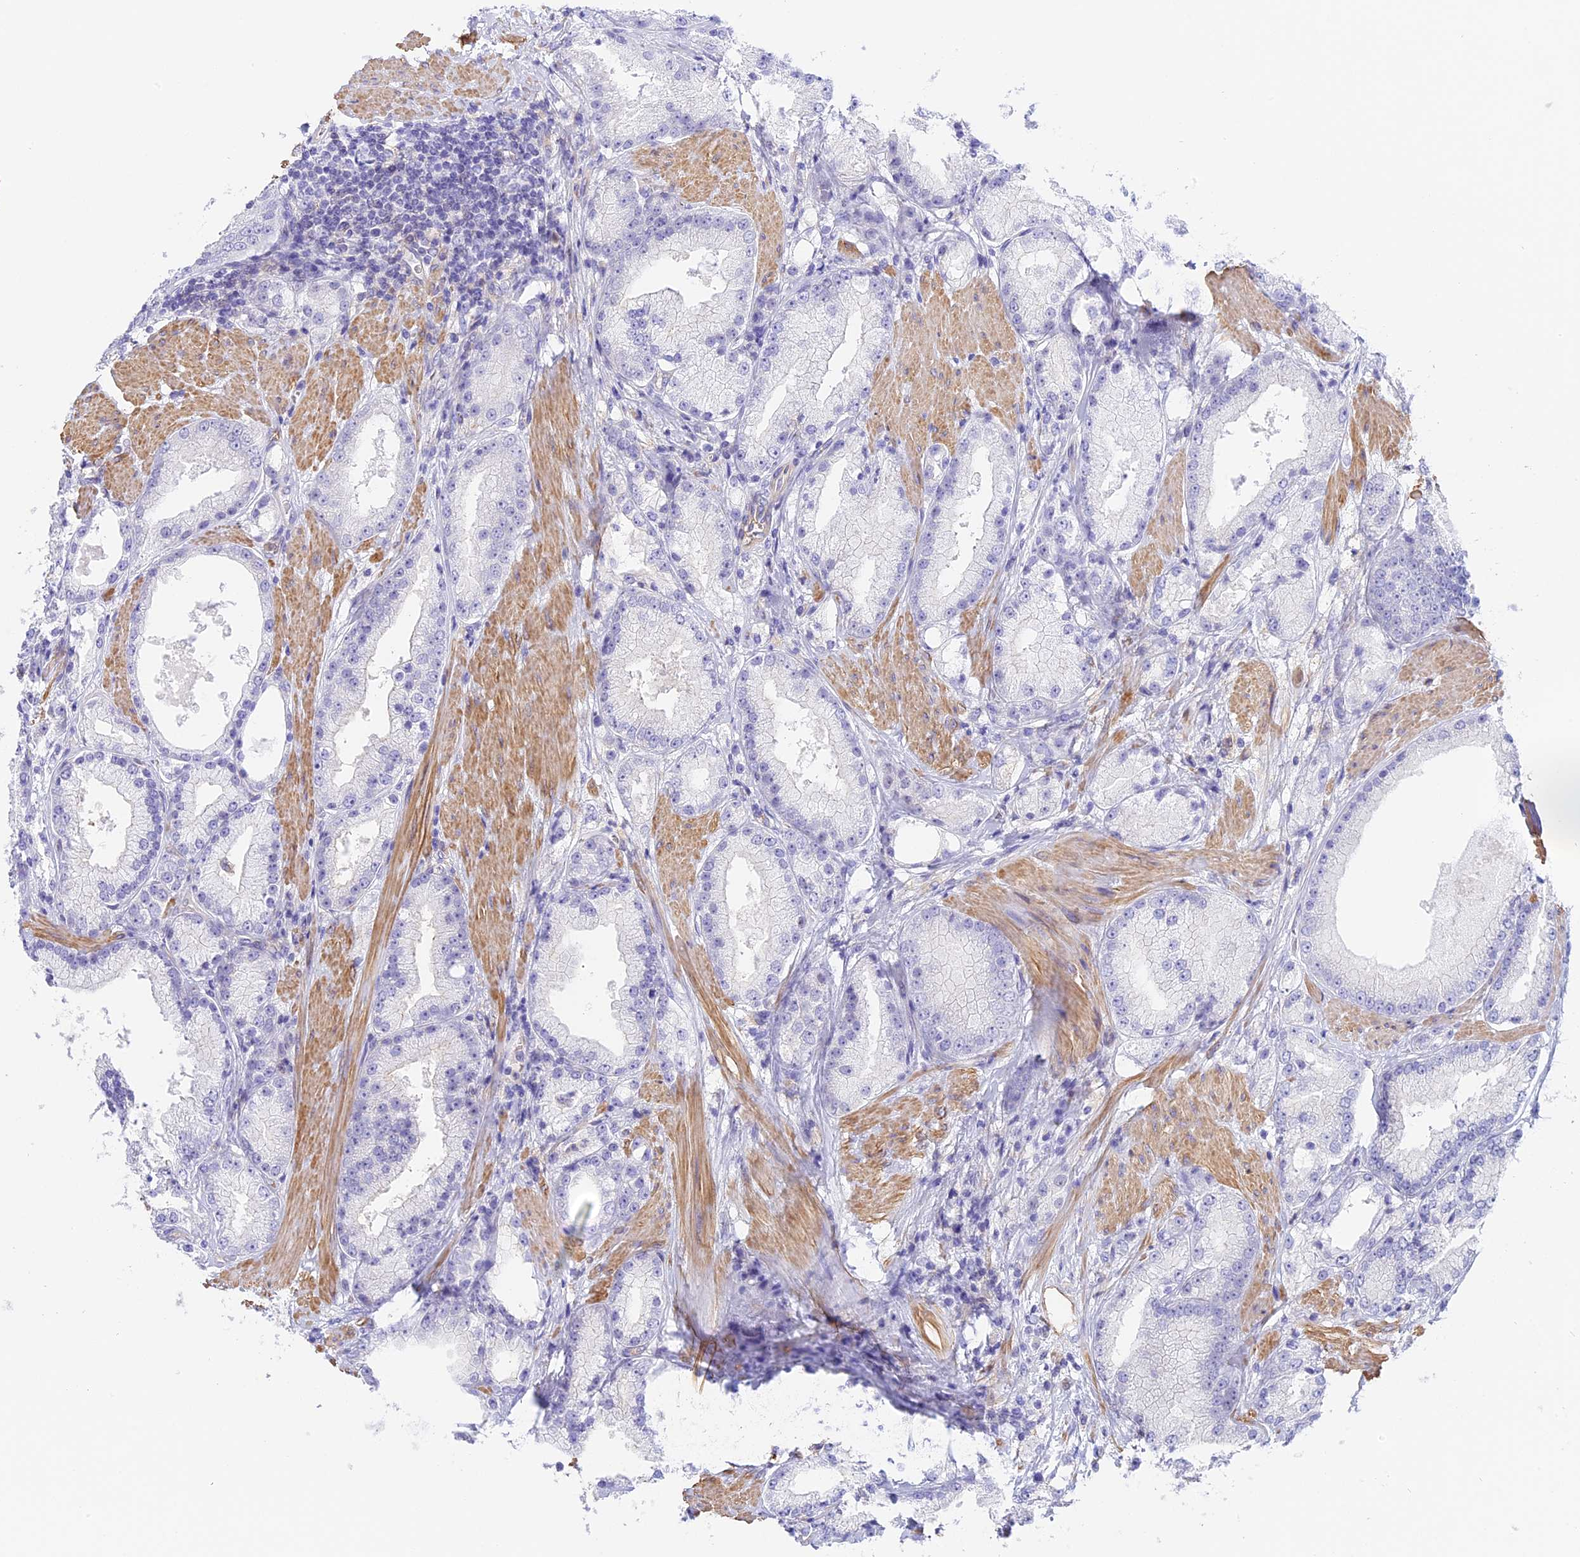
{"staining": {"intensity": "negative", "quantity": "none", "location": "none"}, "tissue": "prostate cancer", "cell_type": "Tumor cells", "image_type": "cancer", "snomed": [{"axis": "morphology", "description": "Adenocarcinoma, Low grade"}, {"axis": "topography", "description": "Prostate"}], "caption": "Micrograph shows no significant protein staining in tumor cells of prostate cancer (adenocarcinoma (low-grade)).", "gene": "HOMER3", "patient": {"sex": "male", "age": 67}}